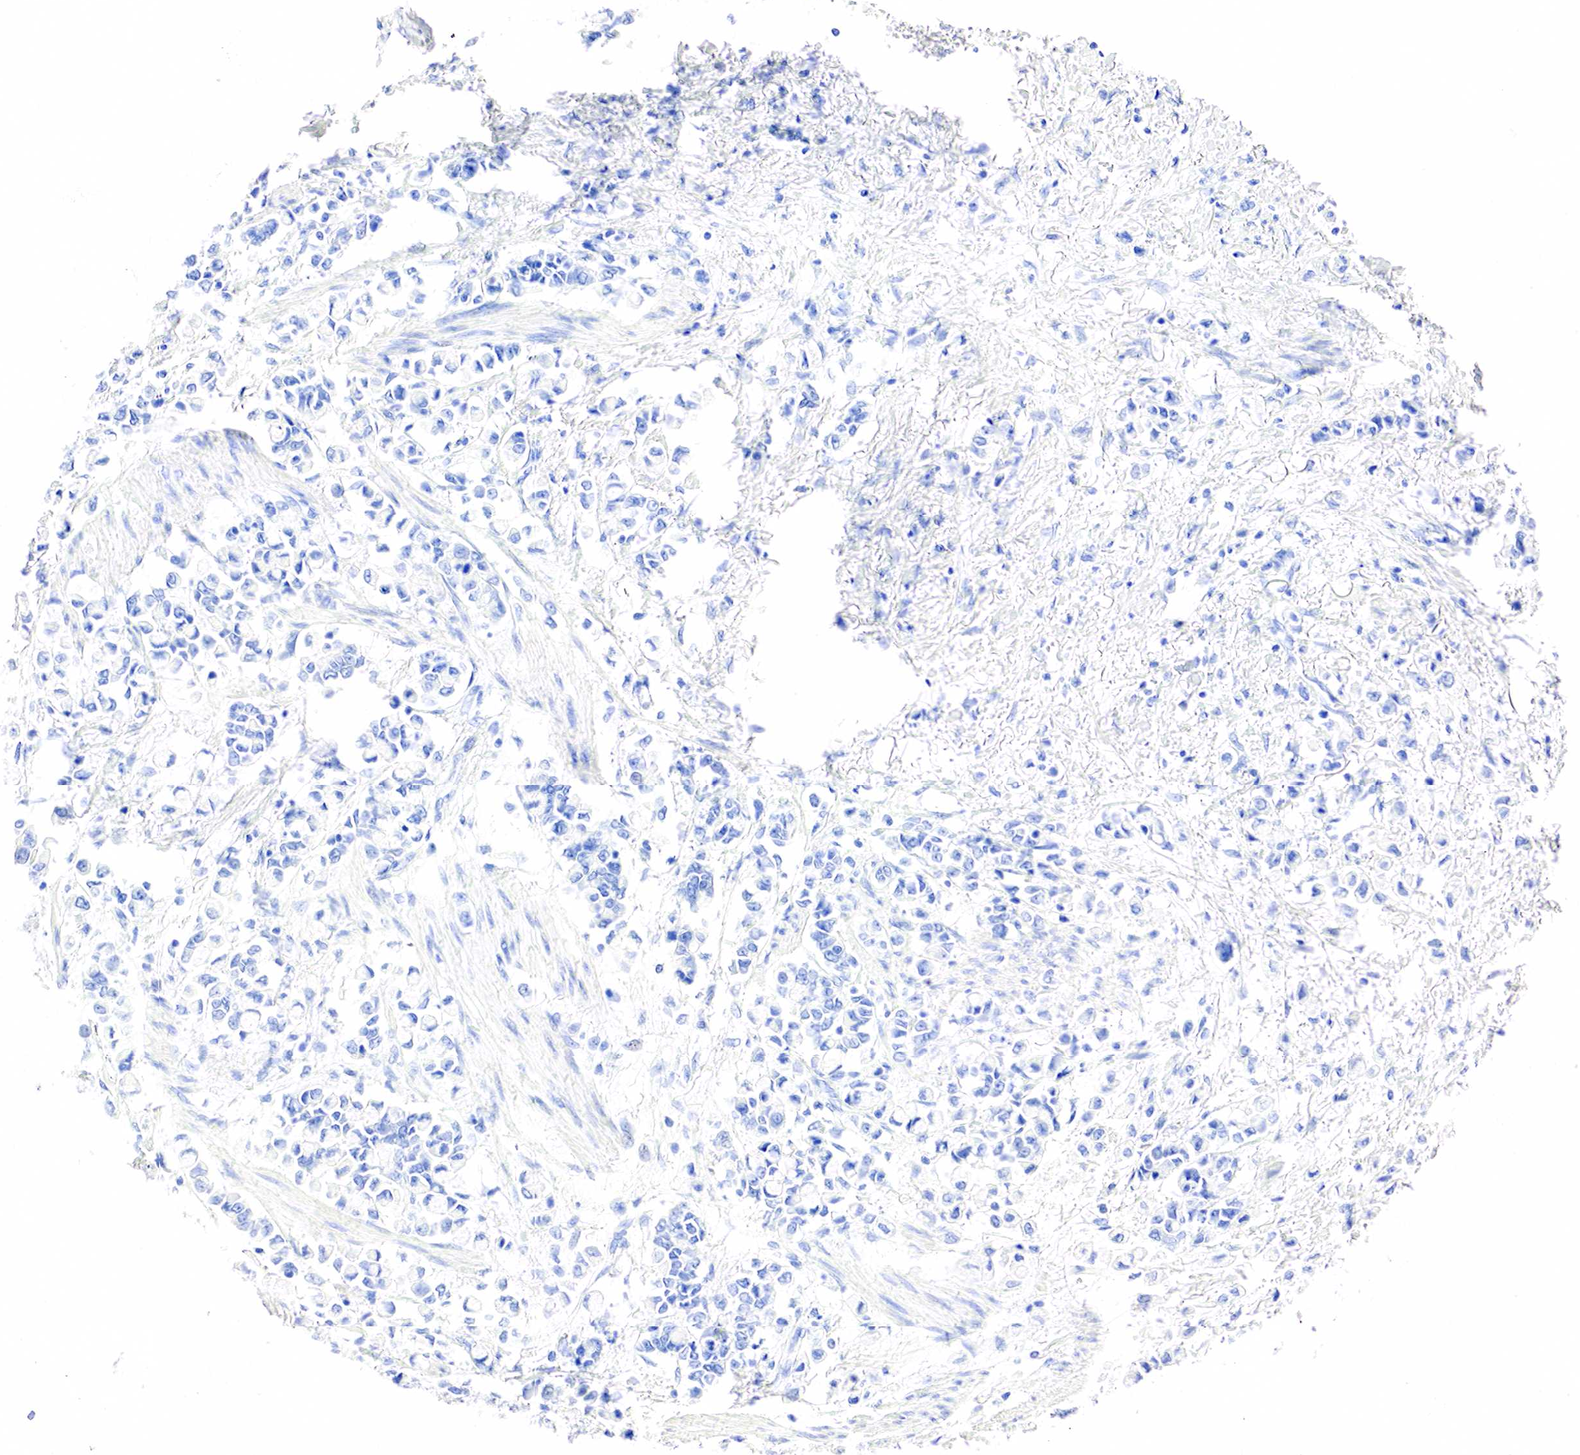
{"staining": {"intensity": "negative", "quantity": "none", "location": "none"}, "tissue": "stomach cancer", "cell_type": "Tumor cells", "image_type": "cancer", "snomed": [{"axis": "morphology", "description": "Adenocarcinoma, NOS"}, {"axis": "topography", "description": "Stomach"}], "caption": "Immunohistochemistry image of neoplastic tissue: human stomach cancer stained with DAB reveals no significant protein expression in tumor cells.", "gene": "PTH", "patient": {"sex": "male", "age": 78}}